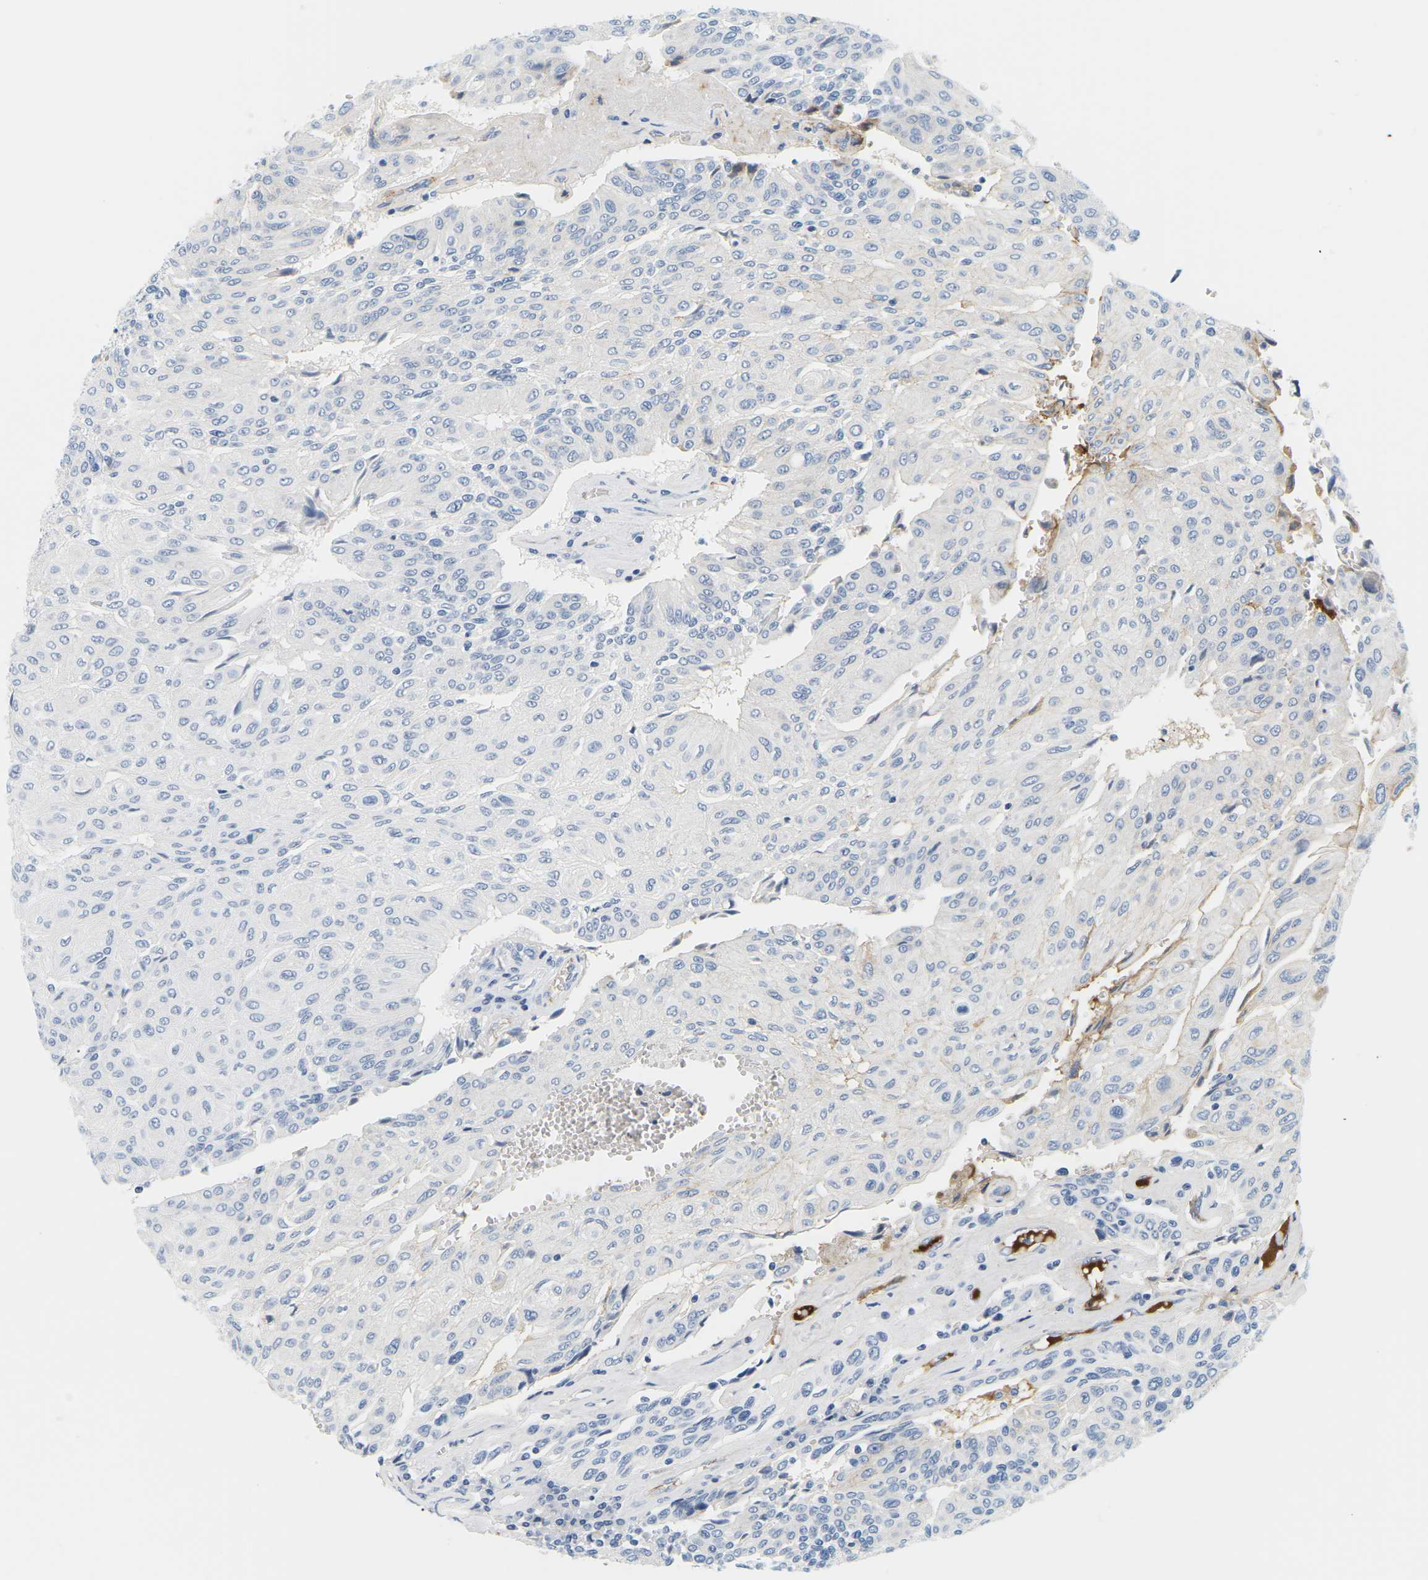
{"staining": {"intensity": "negative", "quantity": "none", "location": "none"}, "tissue": "urothelial cancer", "cell_type": "Tumor cells", "image_type": "cancer", "snomed": [{"axis": "morphology", "description": "Urothelial carcinoma, High grade"}, {"axis": "topography", "description": "Urinary bladder"}], "caption": "There is no significant expression in tumor cells of urothelial cancer. Nuclei are stained in blue.", "gene": "APOB", "patient": {"sex": "male", "age": 66}}